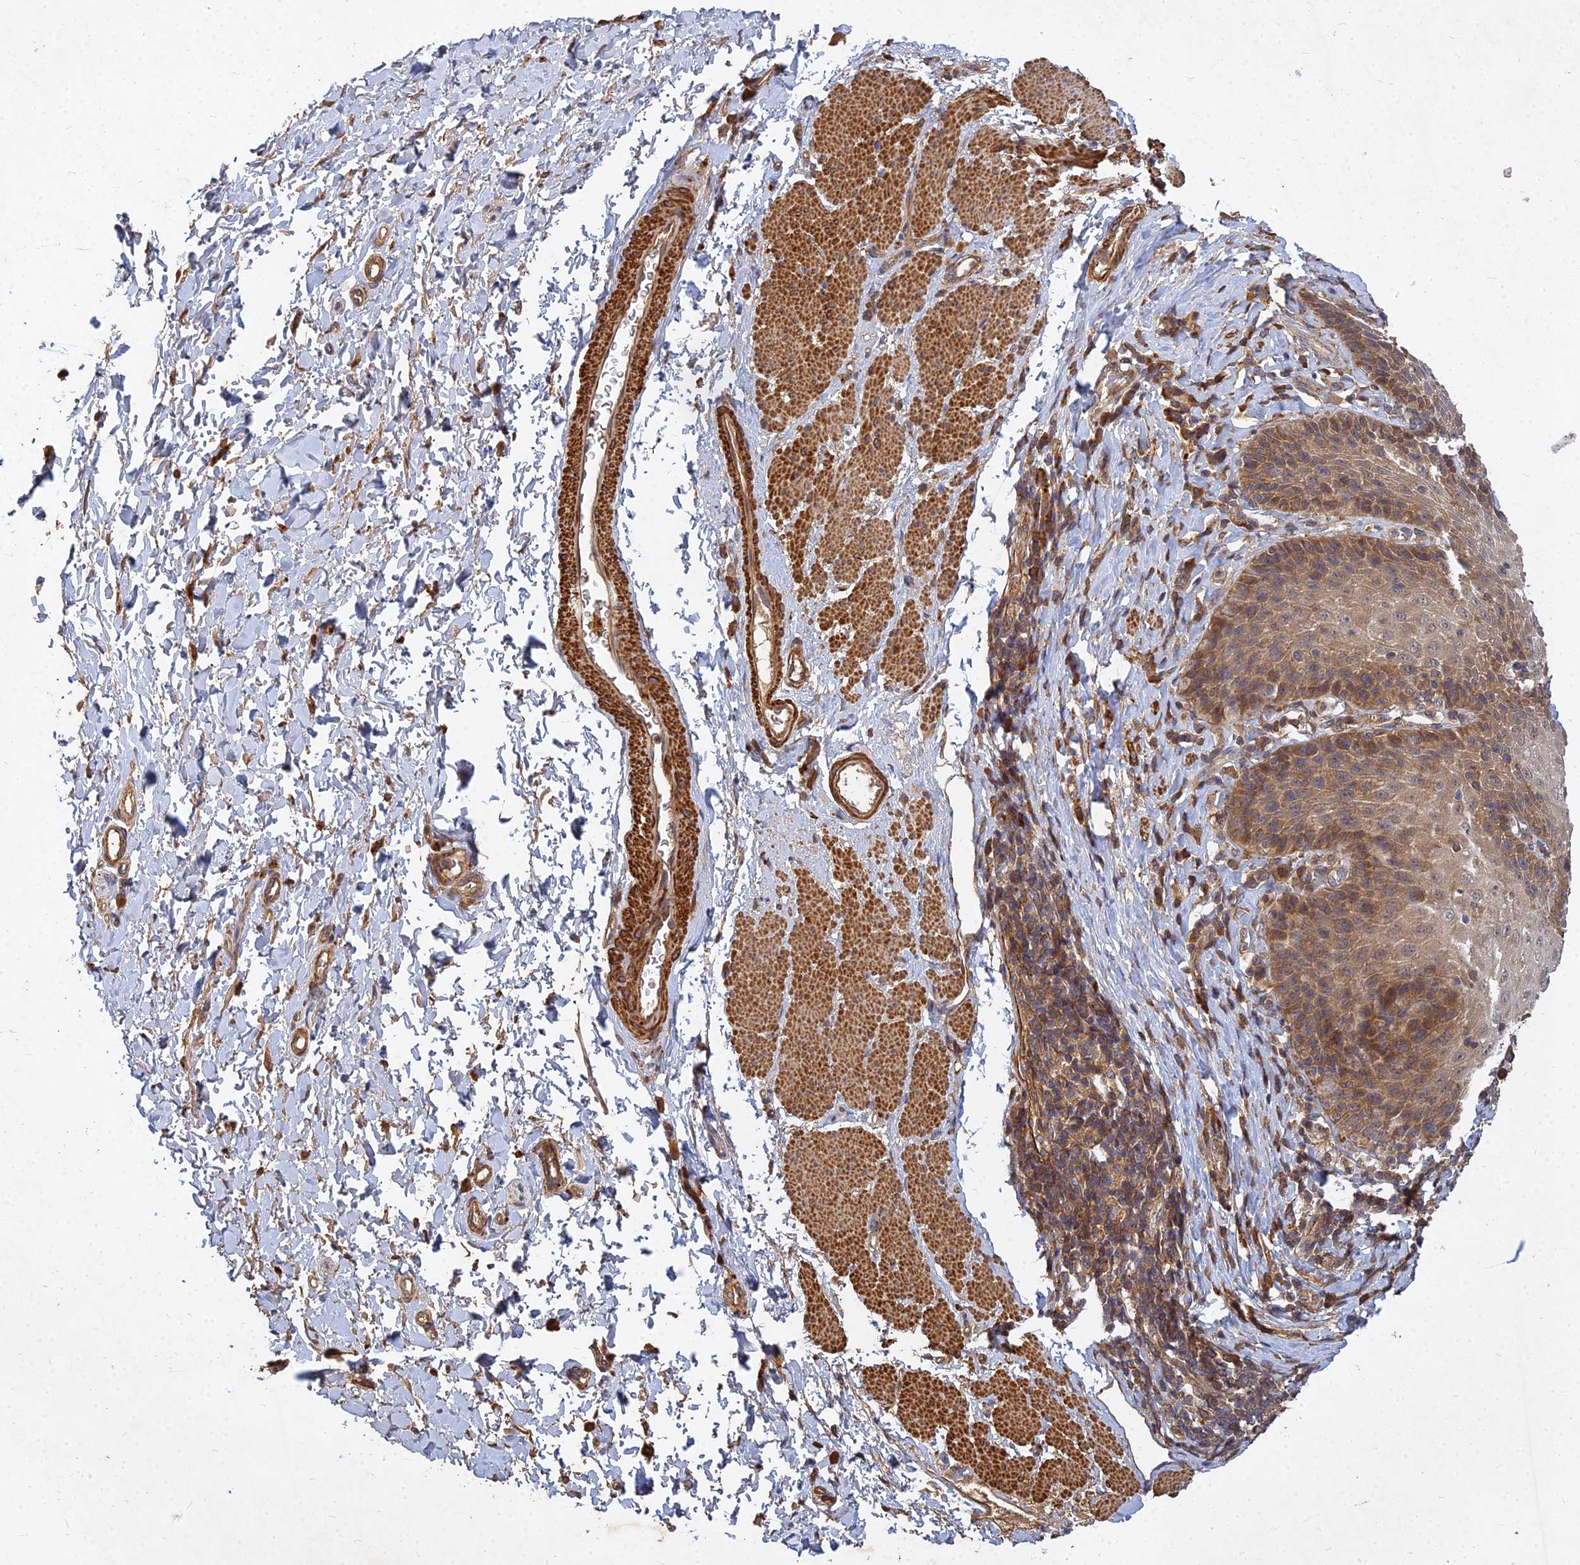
{"staining": {"intensity": "moderate", "quantity": ">75%", "location": "cytoplasmic/membranous"}, "tissue": "esophagus", "cell_type": "Squamous epithelial cells", "image_type": "normal", "snomed": [{"axis": "morphology", "description": "Normal tissue, NOS"}, {"axis": "topography", "description": "Esophagus"}], "caption": "Esophagus stained with a brown dye displays moderate cytoplasmic/membranous positive positivity in about >75% of squamous epithelial cells.", "gene": "UBE2W", "patient": {"sex": "female", "age": 61}}